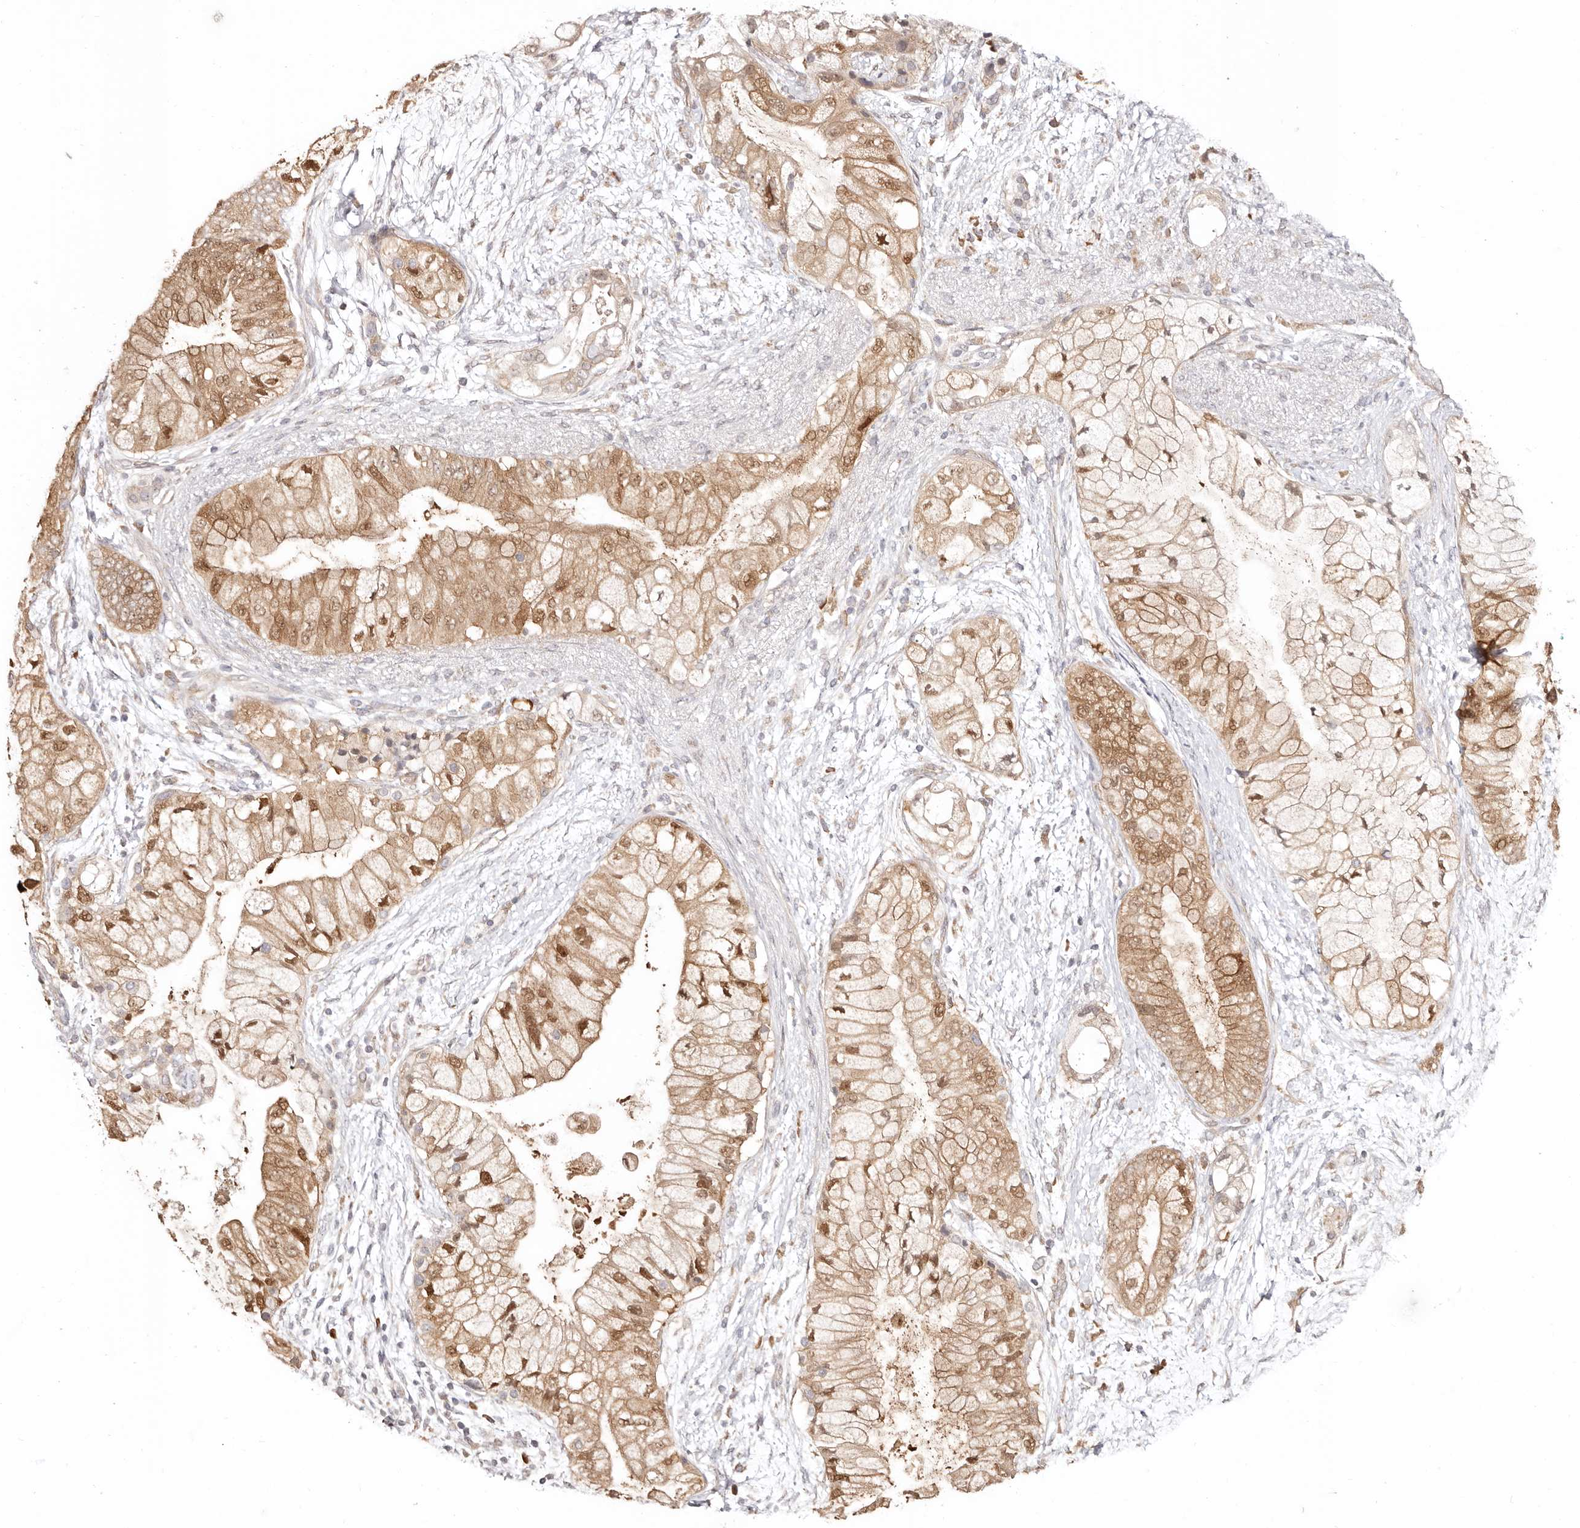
{"staining": {"intensity": "moderate", "quantity": ">75%", "location": "cytoplasmic/membranous,nuclear"}, "tissue": "pancreatic cancer", "cell_type": "Tumor cells", "image_type": "cancer", "snomed": [{"axis": "morphology", "description": "Adenocarcinoma, NOS"}, {"axis": "topography", "description": "Pancreas"}], "caption": "IHC of human adenocarcinoma (pancreatic) displays medium levels of moderate cytoplasmic/membranous and nuclear positivity in about >75% of tumor cells. IHC stains the protein in brown and the nuclei are stained blue.", "gene": "BCL2L15", "patient": {"sex": "male", "age": 53}}